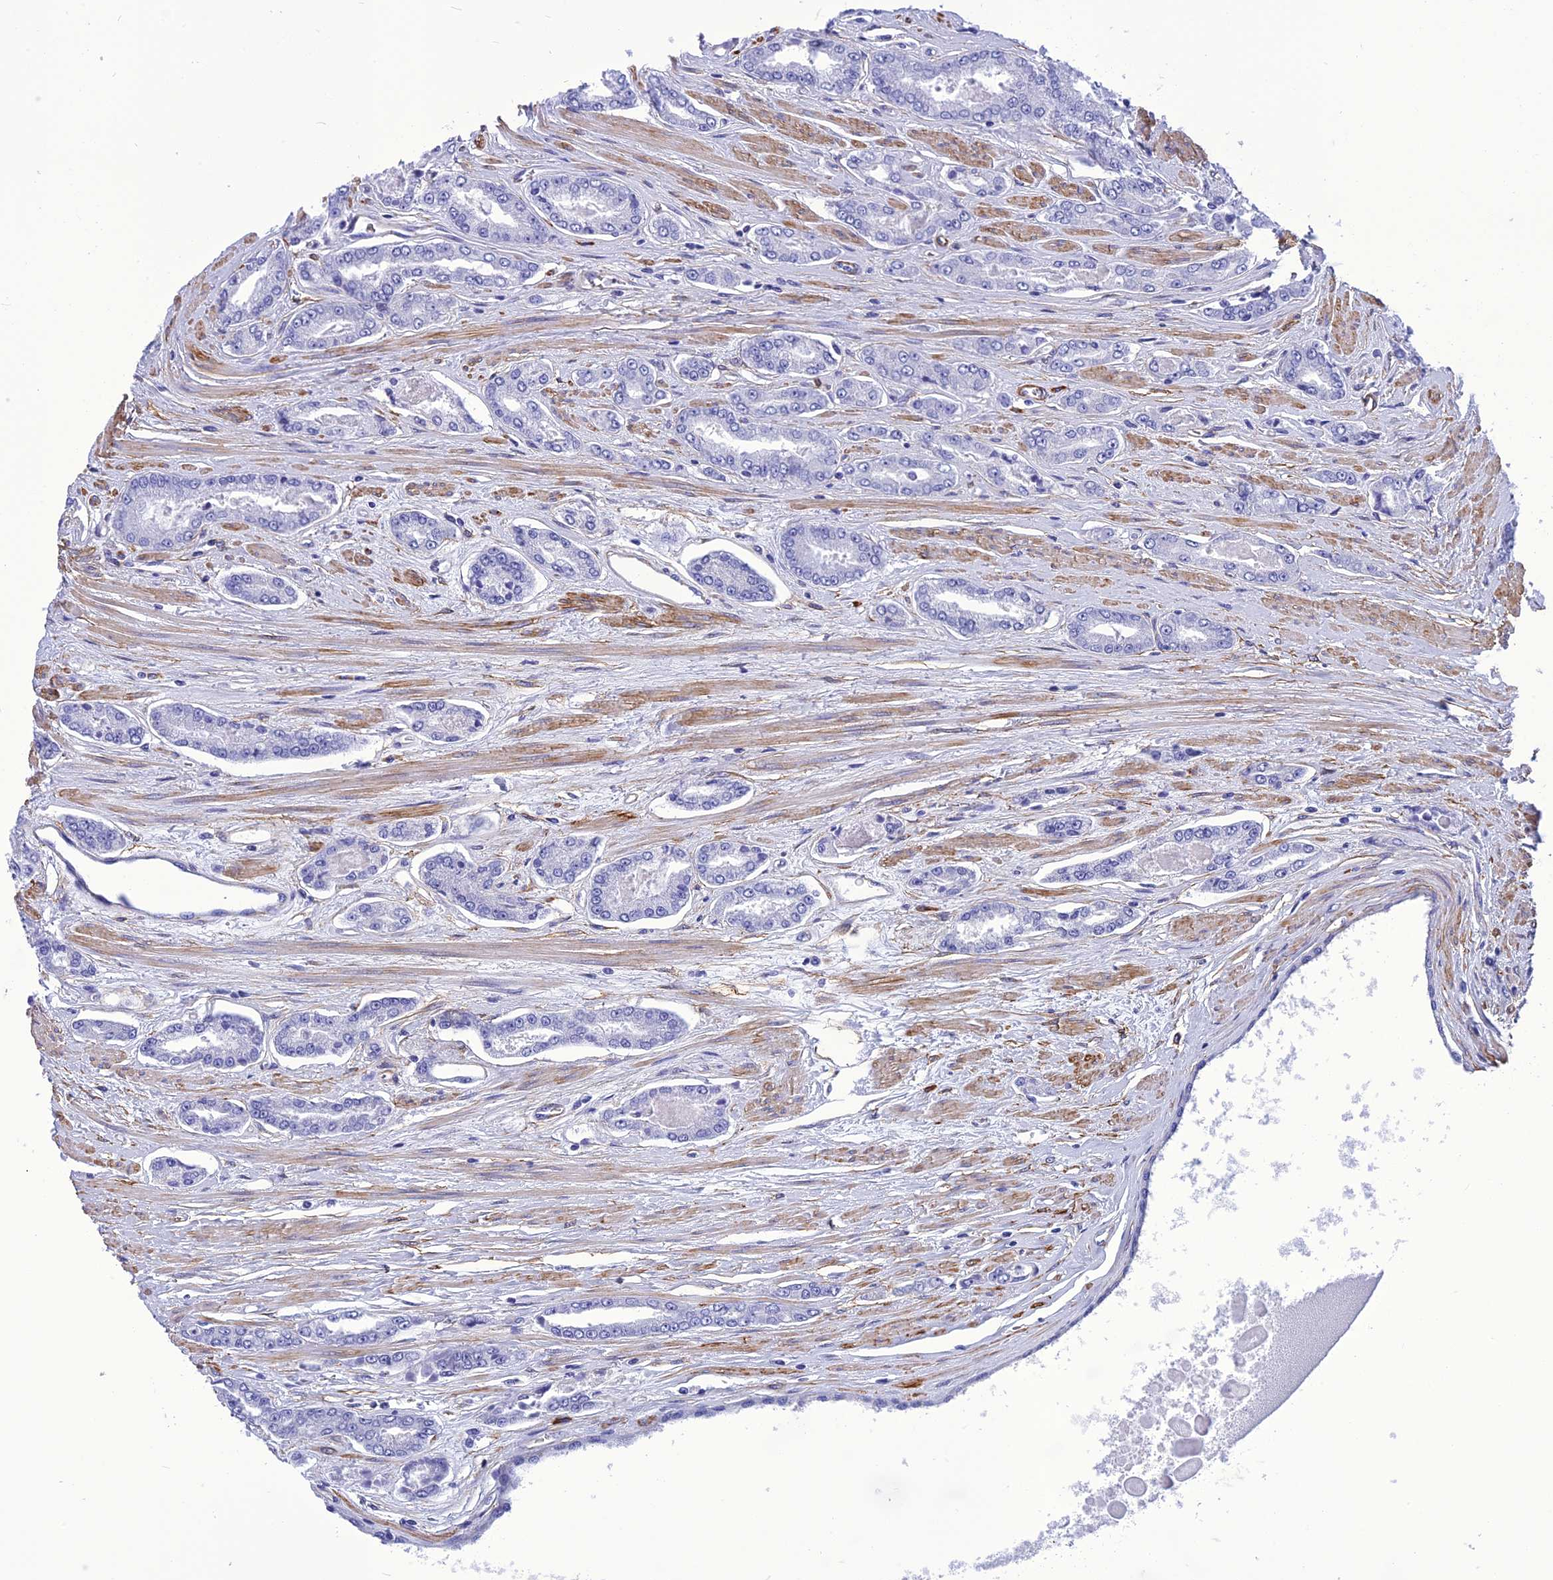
{"staining": {"intensity": "negative", "quantity": "none", "location": "none"}, "tissue": "prostate cancer", "cell_type": "Tumor cells", "image_type": "cancer", "snomed": [{"axis": "morphology", "description": "Adenocarcinoma, High grade"}, {"axis": "topography", "description": "Prostate"}], "caption": "Histopathology image shows no protein positivity in tumor cells of prostate cancer (adenocarcinoma (high-grade)) tissue.", "gene": "NKD1", "patient": {"sex": "male", "age": 74}}